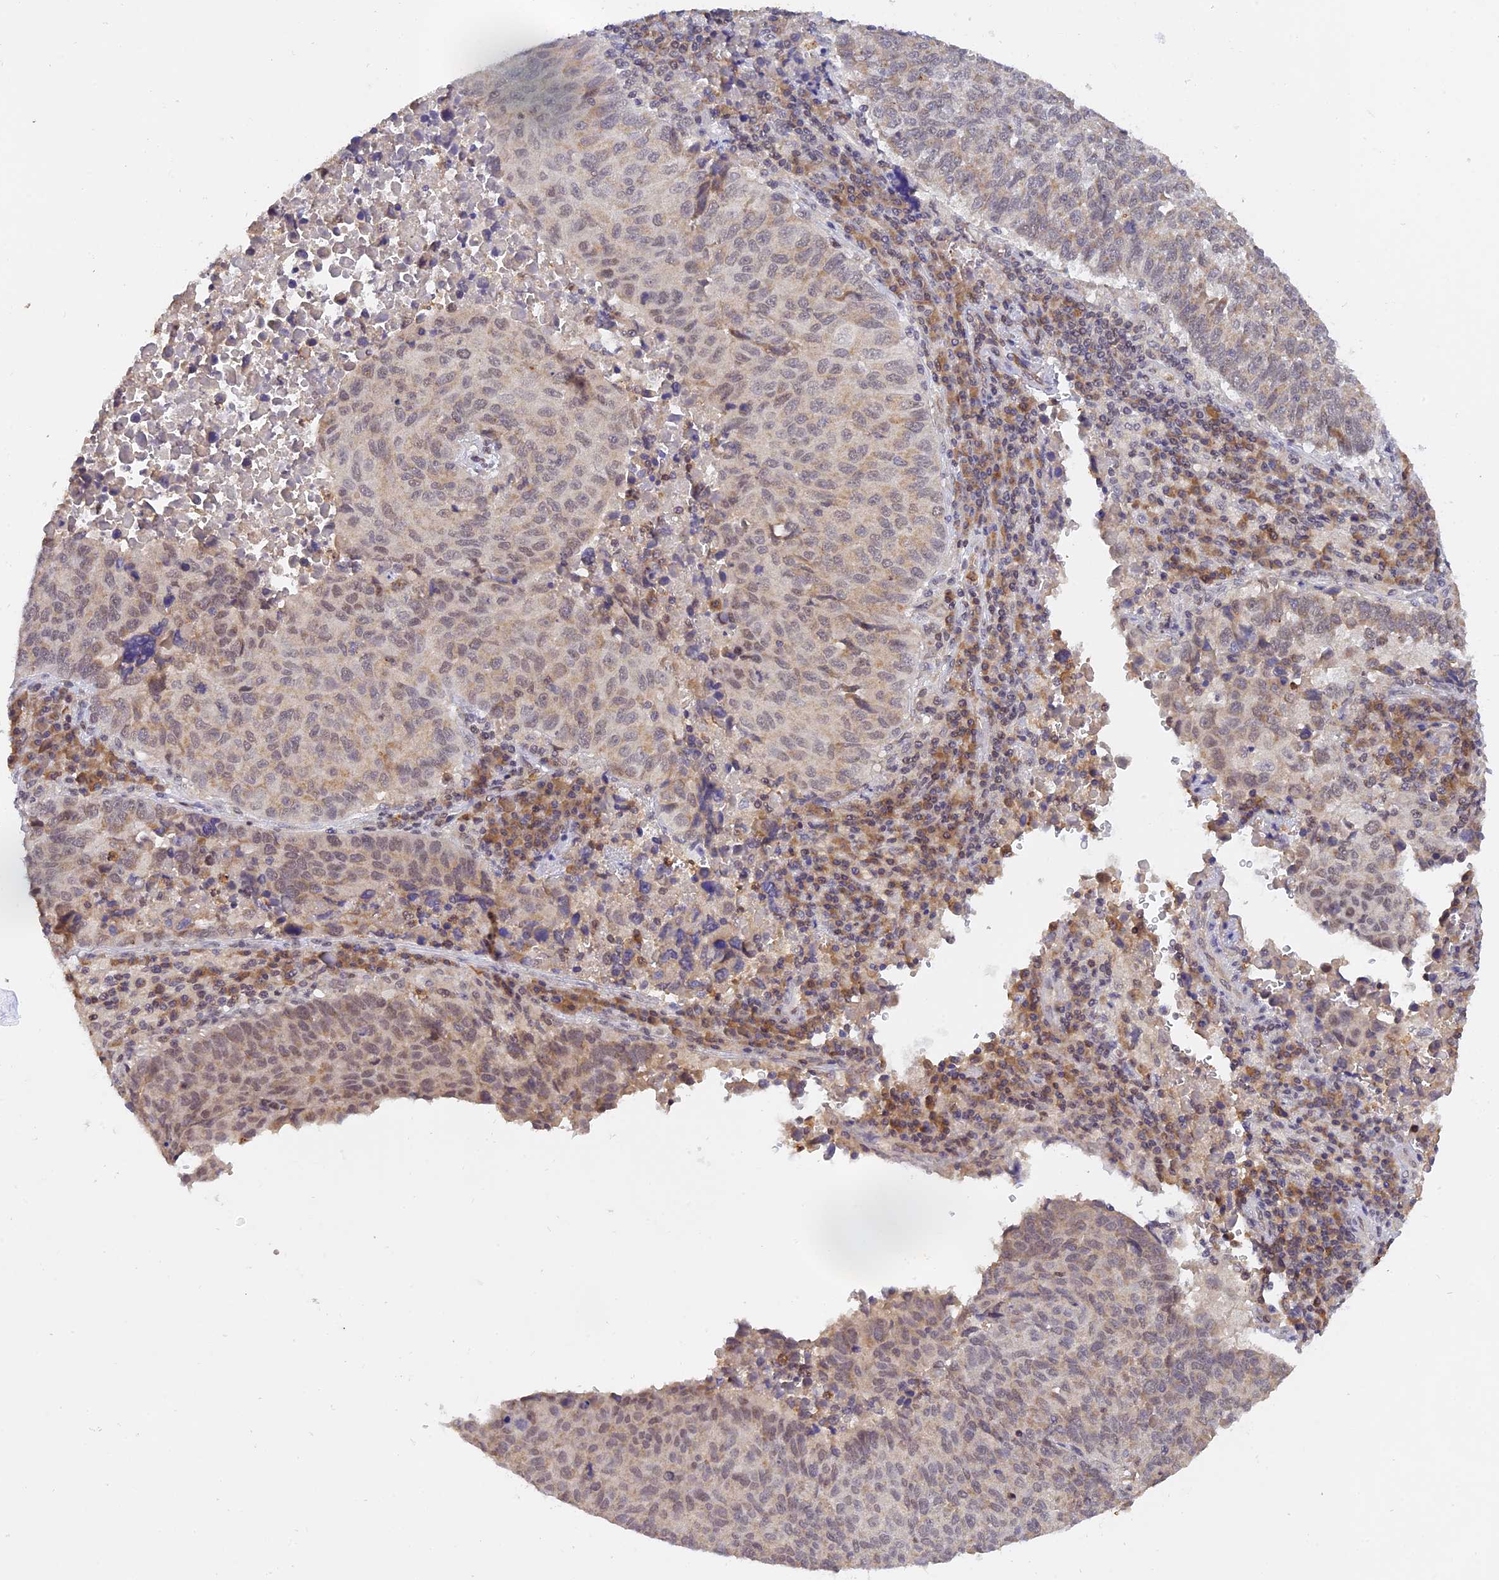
{"staining": {"intensity": "negative", "quantity": "none", "location": "none"}, "tissue": "lung cancer", "cell_type": "Tumor cells", "image_type": "cancer", "snomed": [{"axis": "morphology", "description": "Squamous cell carcinoma, NOS"}, {"axis": "topography", "description": "Lung"}], "caption": "Immunohistochemistry of lung squamous cell carcinoma exhibits no staining in tumor cells. (DAB (3,3'-diaminobenzidine) IHC, high magnification).", "gene": "PEX16", "patient": {"sex": "male", "age": 73}}